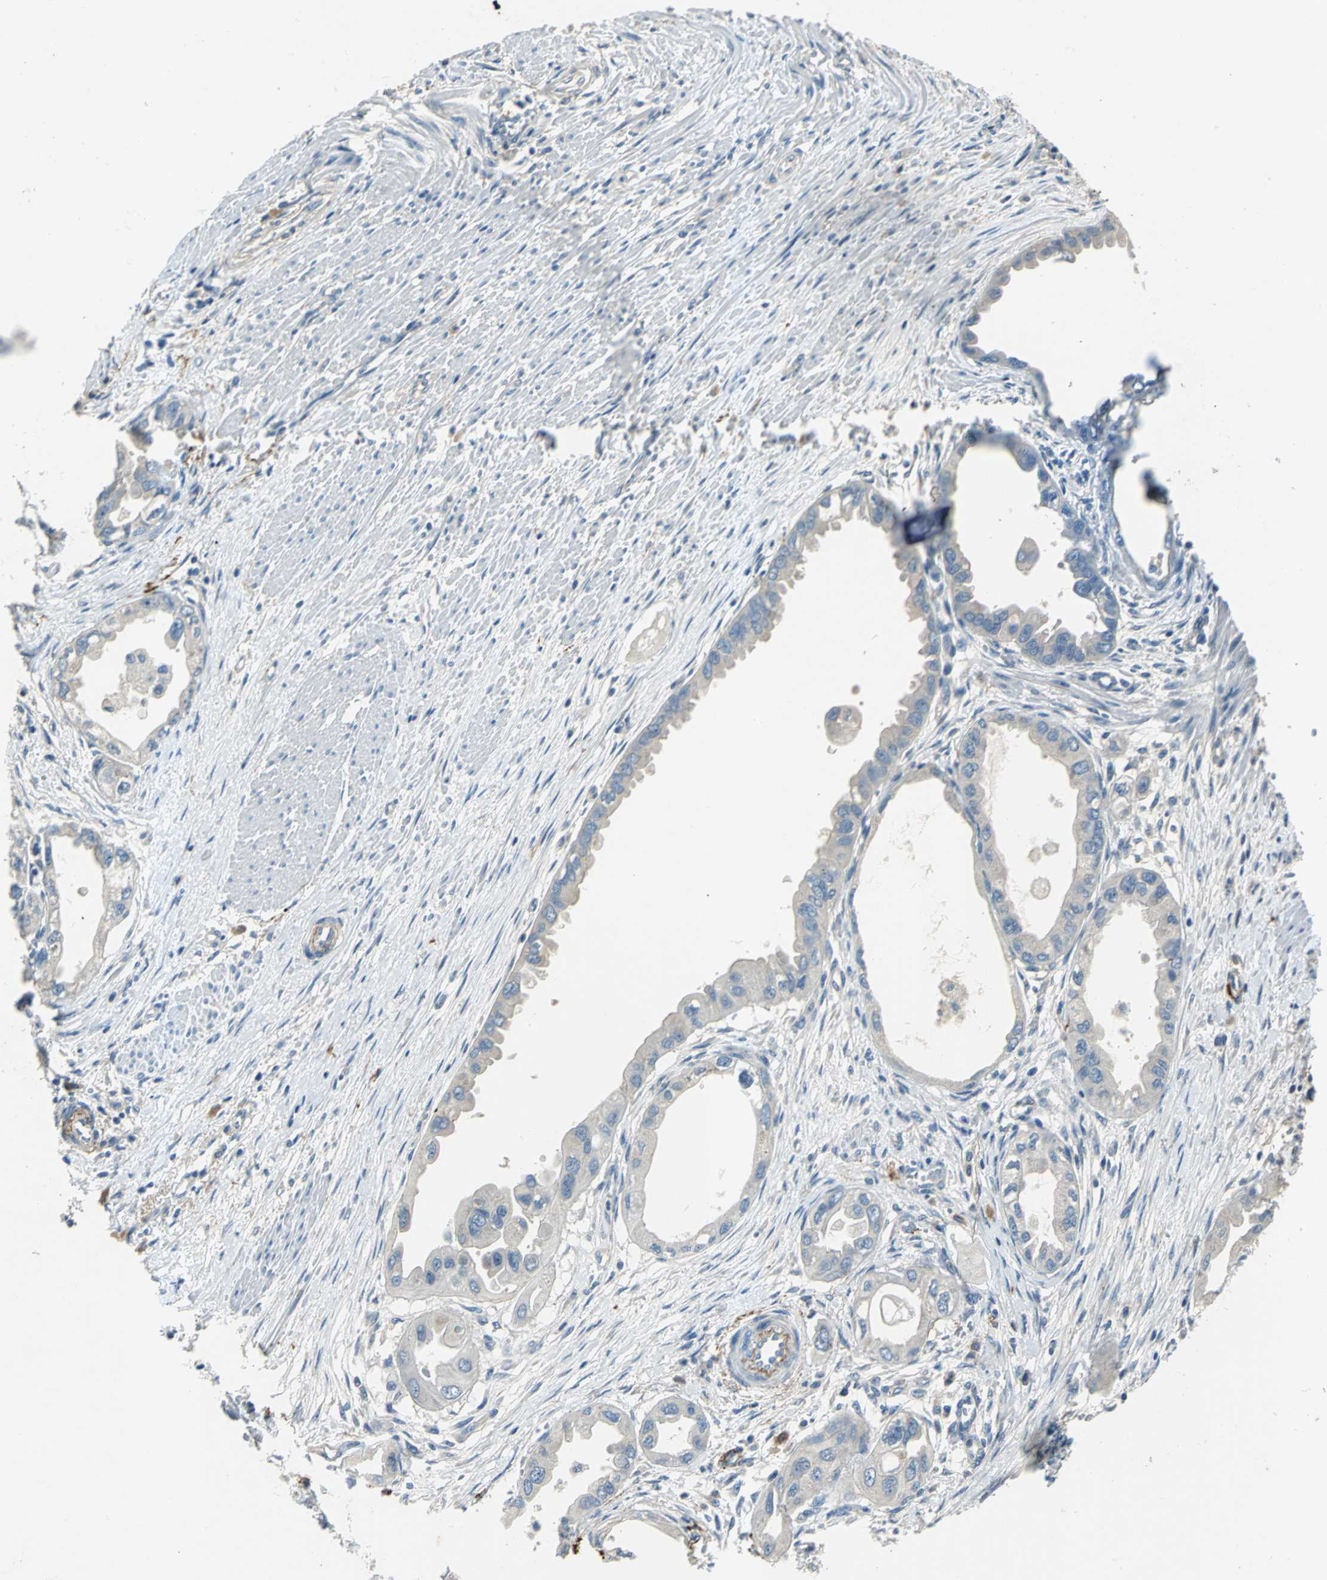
{"staining": {"intensity": "negative", "quantity": "none", "location": "none"}, "tissue": "endometrial cancer", "cell_type": "Tumor cells", "image_type": "cancer", "snomed": [{"axis": "morphology", "description": "Adenocarcinoma, NOS"}, {"axis": "topography", "description": "Endometrium"}], "caption": "Immunohistochemistry (IHC) histopathology image of human endometrial adenocarcinoma stained for a protein (brown), which demonstrates no expression in tumor cells. (Brightfield microscopy of DAB (3,3'-diaminobenzidine) immunohistochemistry at high magnification).", "gene": "SLC16A7", "patient": {"sex": "female", "age": 67}}